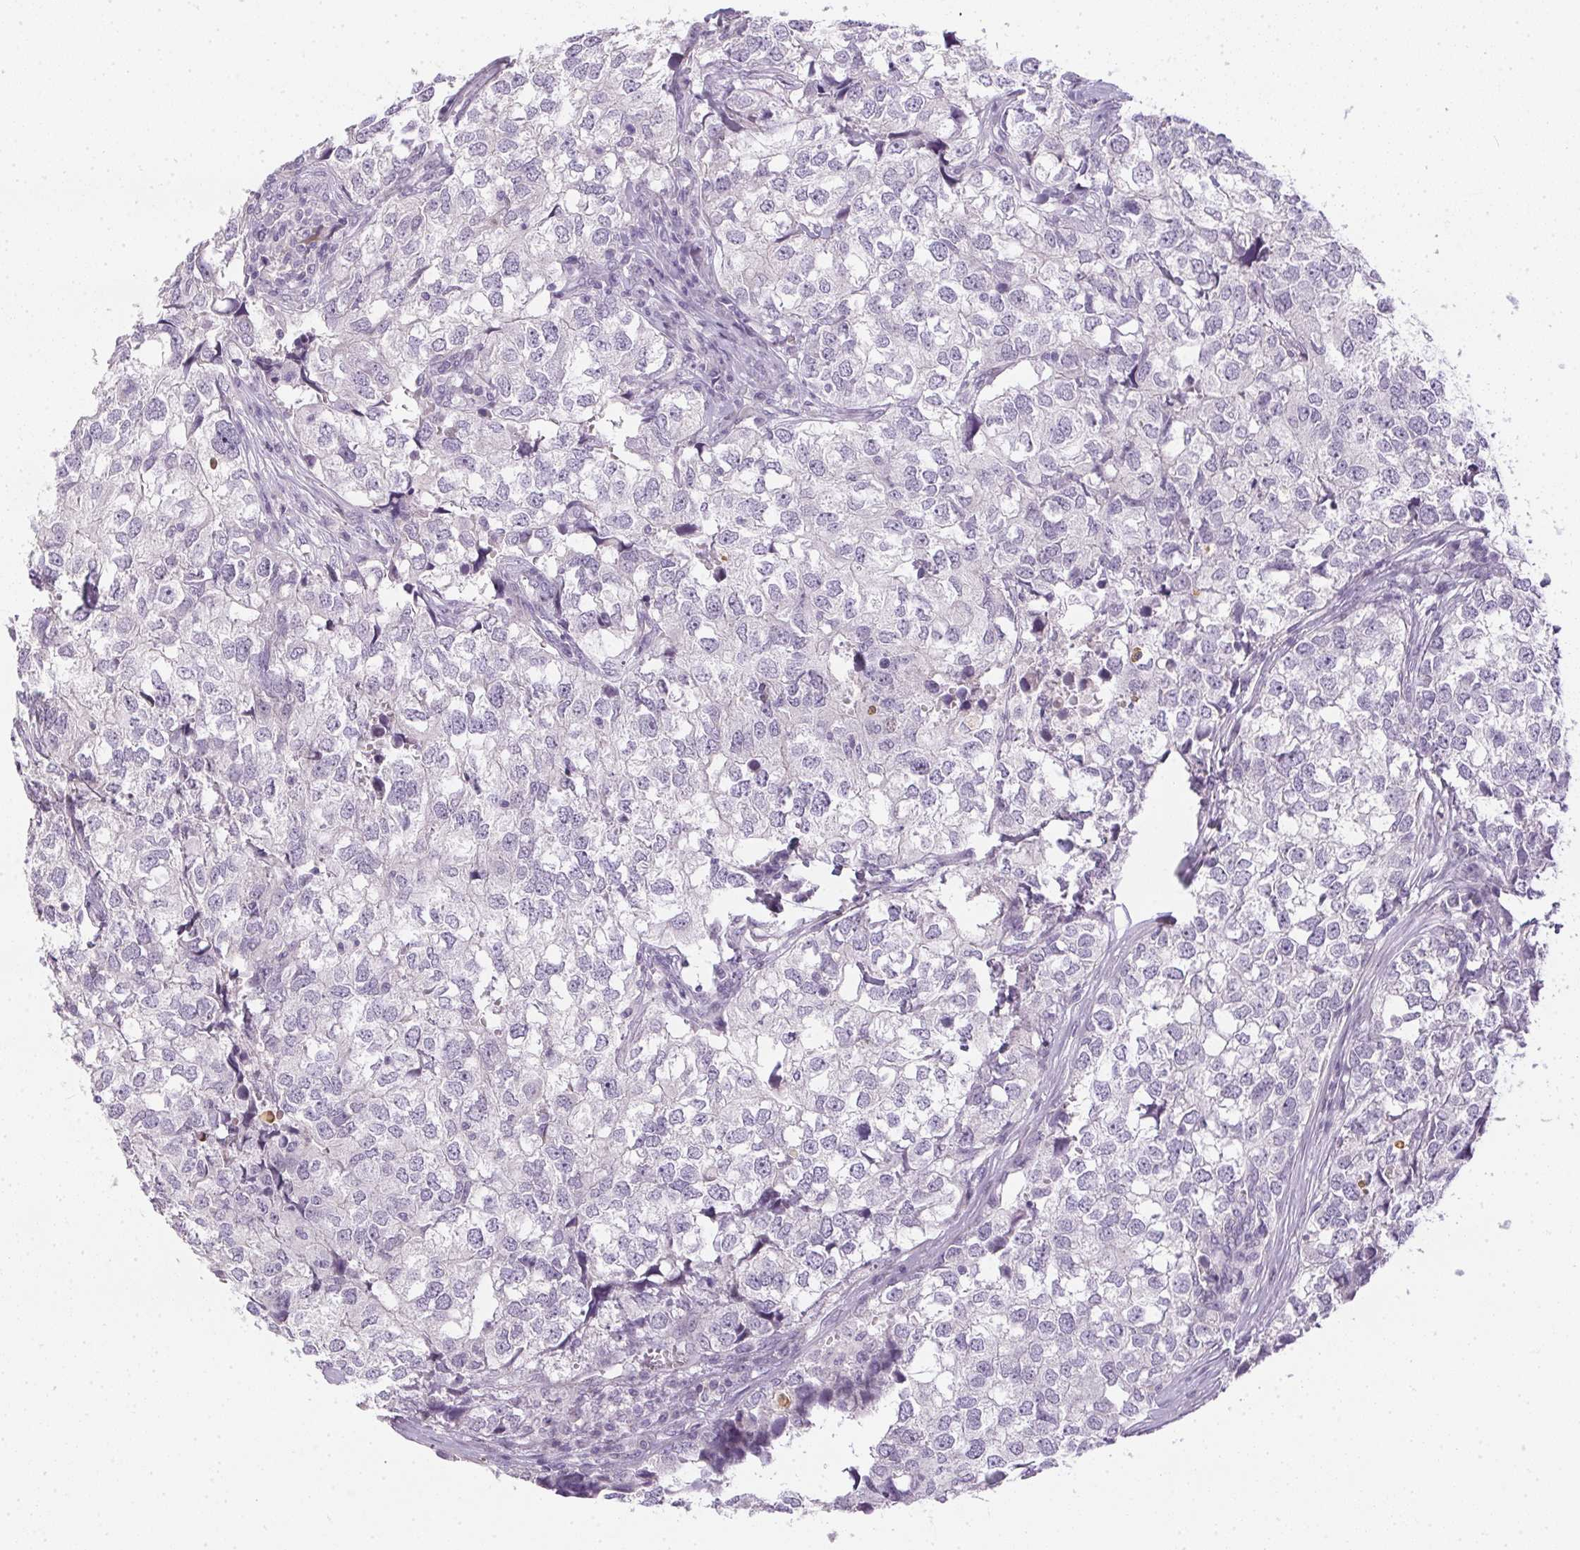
{"staining": {"intensity": "negative", "quantity": "none", "location": "none"}, "tissue": "breast cancer", "cell_type": "Tumor cells", "image_type": "cancer", "snomed": [{"axis": "morphology", "description": "Duct carcinoma"}, {"axis": "topography", "description": "Breast"}], "caption": "A micrograph of human infiltrating ductal carcinoma (breast) is negative for staining in tumor cells.", "gene": "GSDMC", "patient": {"sex": "female", "age": 30}}